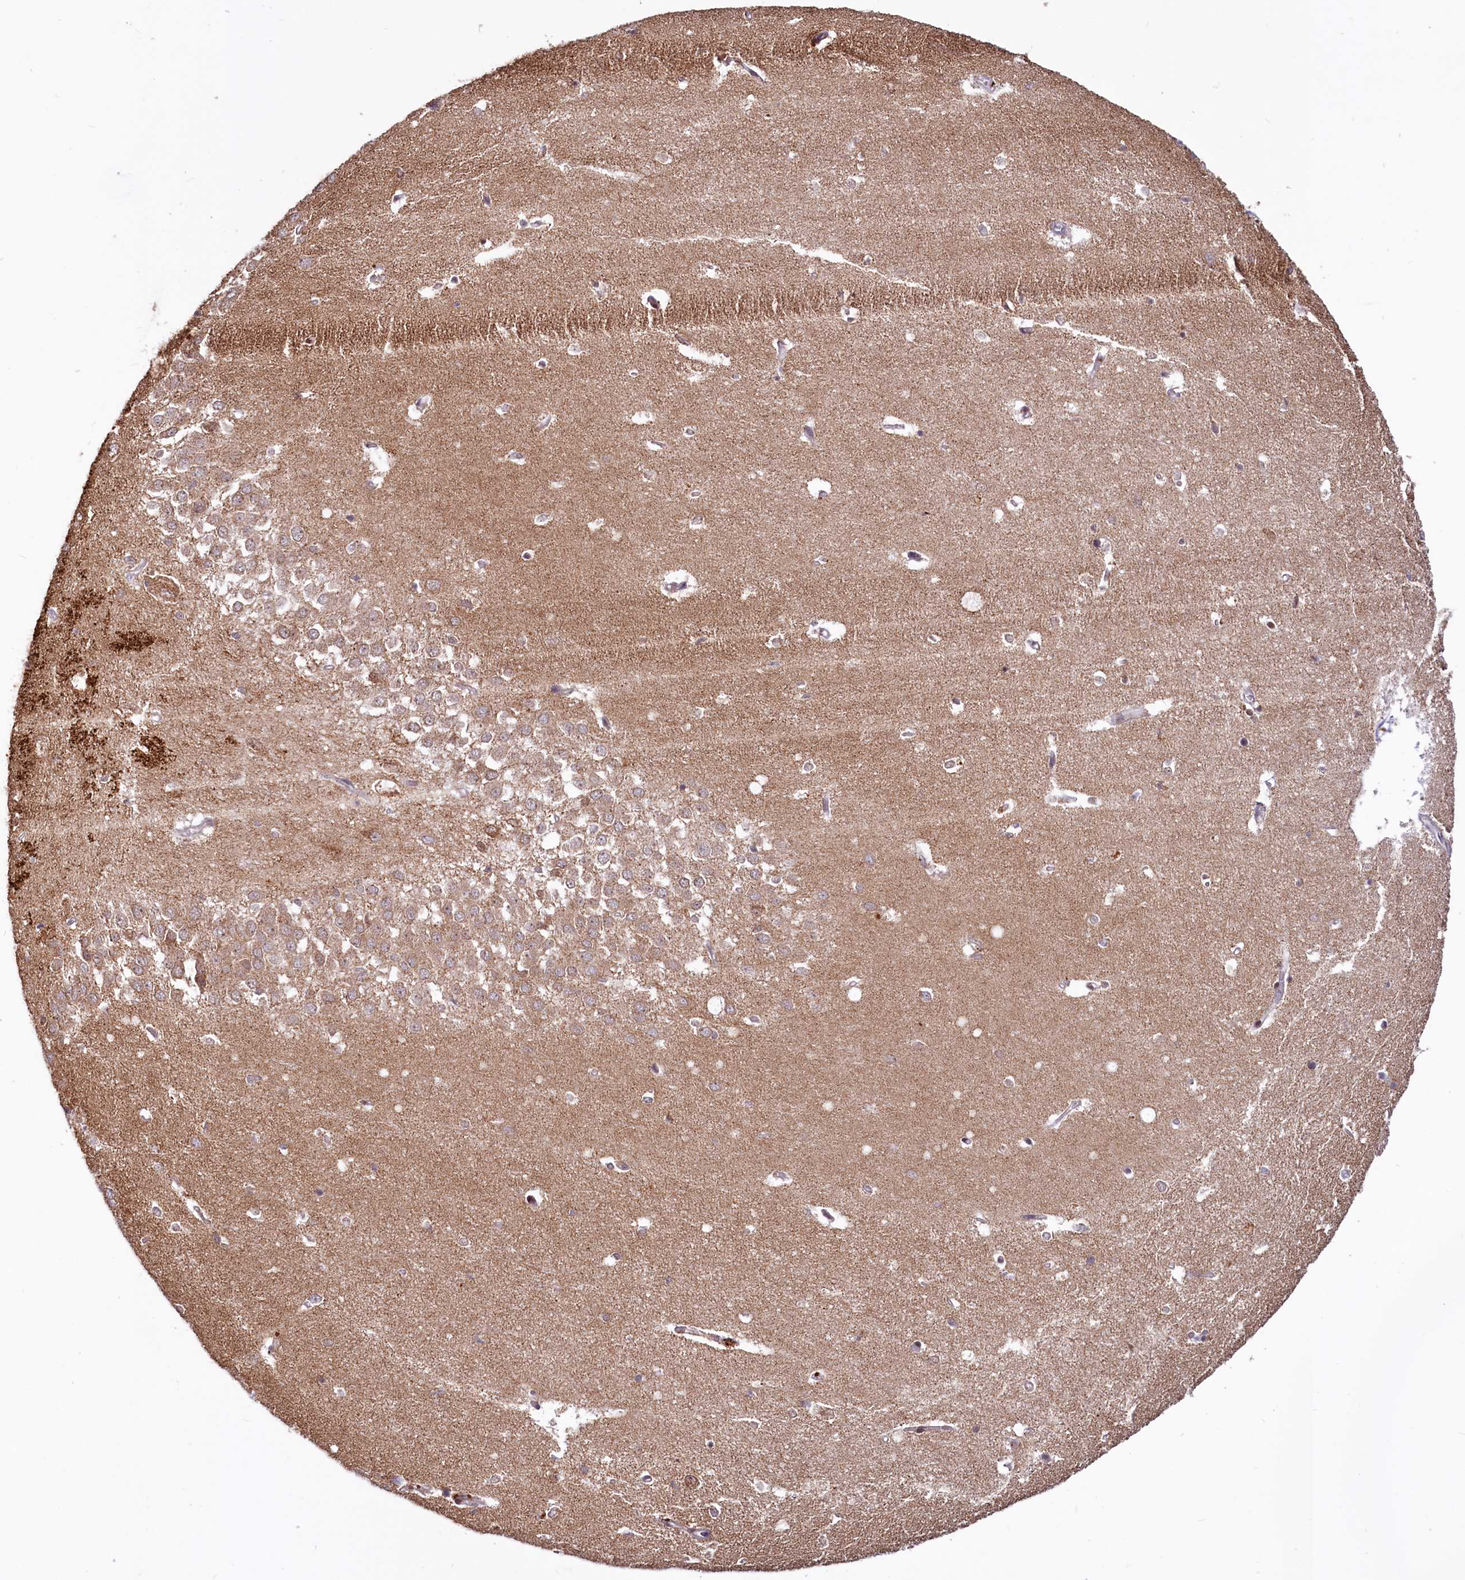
{"staining": {"intensity": "weak", "quantity": "<25%", "location": "cytoplasmic/membranous"}, "tissue": "hippocampus", "cell_type": "Glial cells", "image_type": "normal", "snomed": [{"axis": "morphology", "description": "Normal tissue, NOS"}, {"axis": "topography", "description": "Hippocampus"}], "caption": "DAB immunohistochemical staining of normal hippocampus demonstrates no significant staining in glial cells.", "gene": "PHC3", "patient": {"sex": "female", "age": 64}}